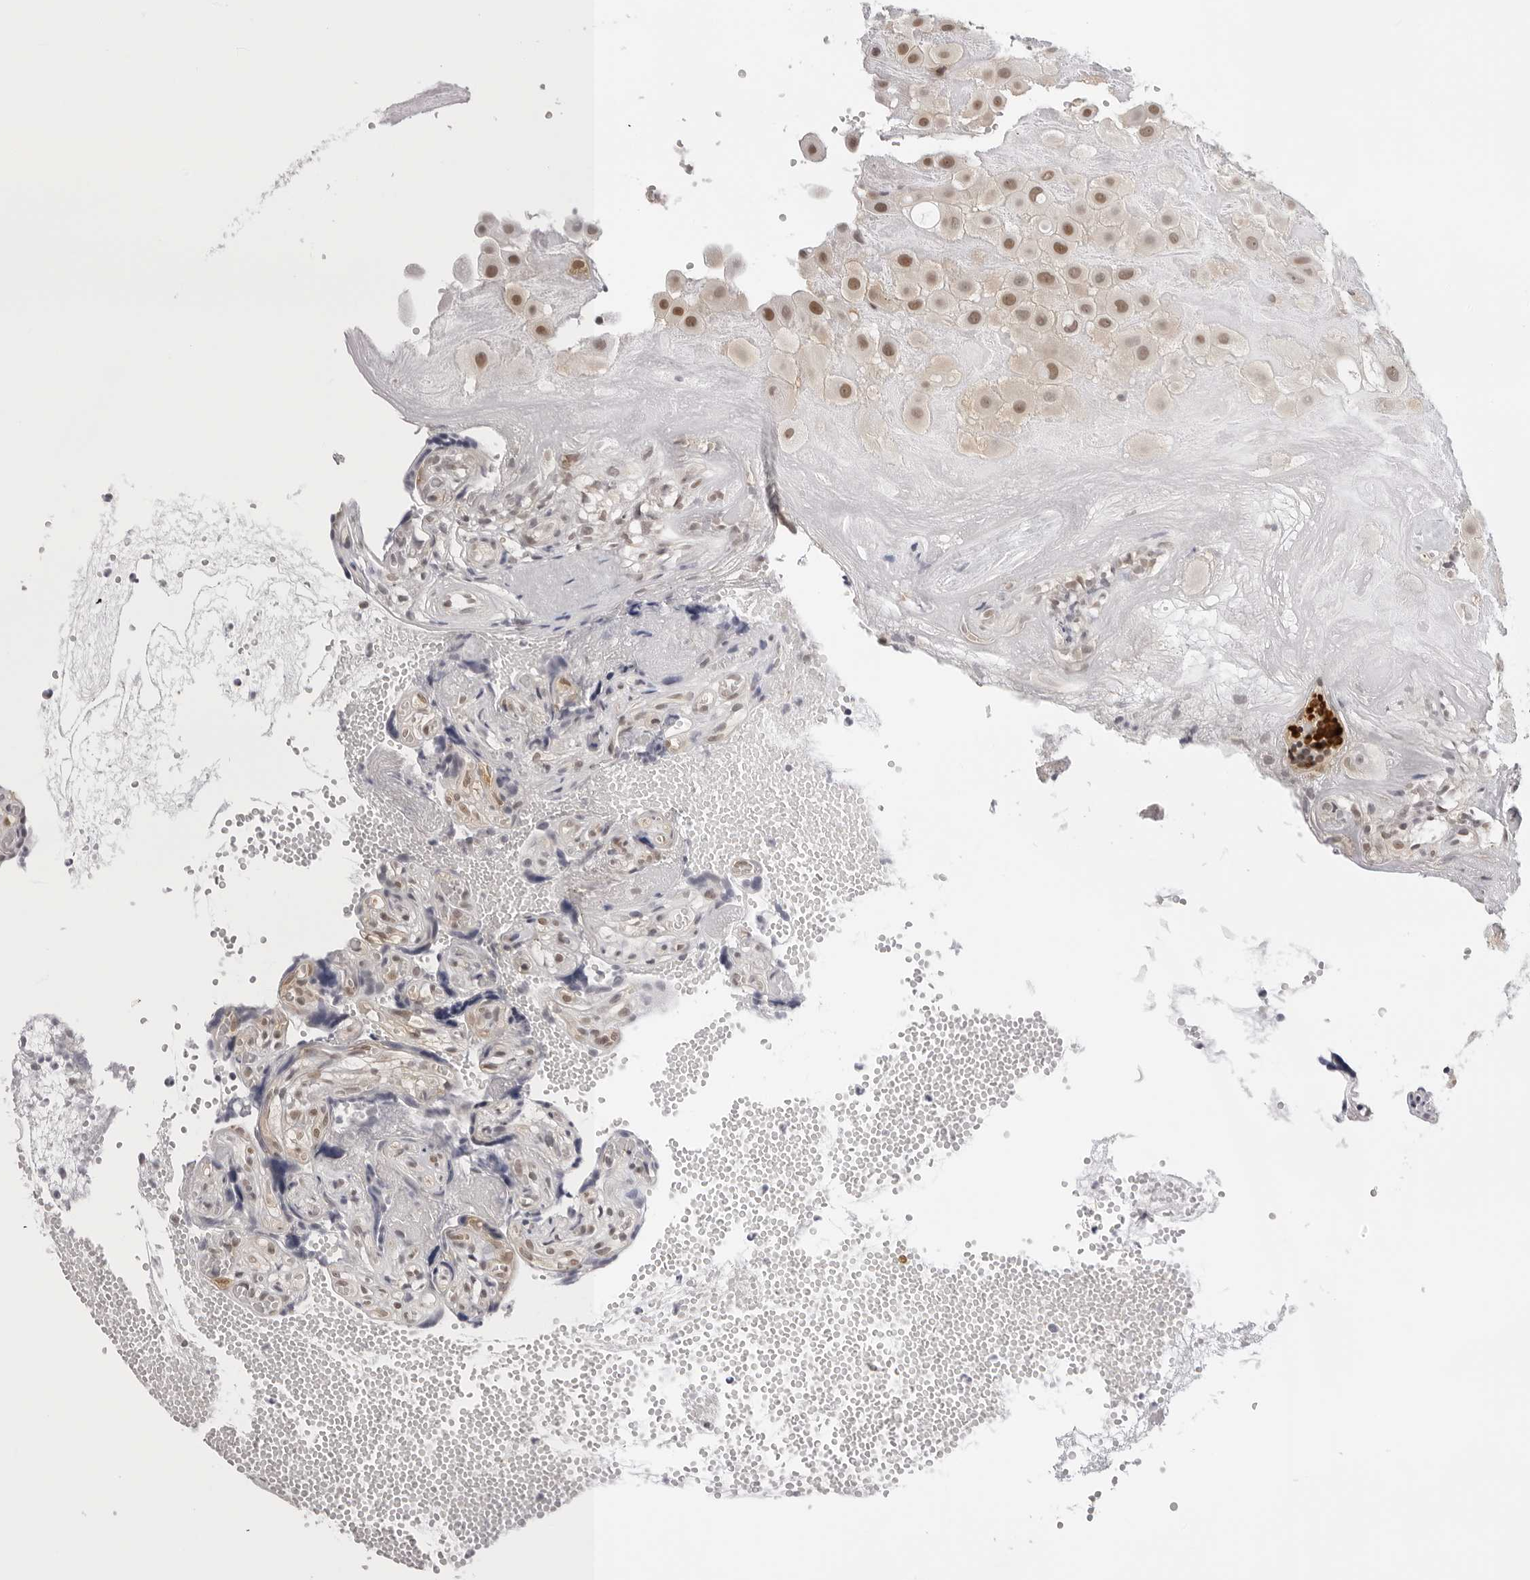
{"staining": {"intensity": "moderate", "quantity": ">75%", "location": "nuclear"}, "tissue": "placenta", "cell_type": "Decidual cells", "image_type": "normal", "snomed": [{"axis": "morphology", "description": "Normal tissue, NOS"}, {"axis": "topography", "description": "Placenta"}], "caption": "This is a histology image of immunohistochemistry (IHC) staining of unremarkable placenta, which shows moderate expression in the nuclear of decidual cells.", "gene": "WDR77", "patient": {"sex": "female", "age": 30}}